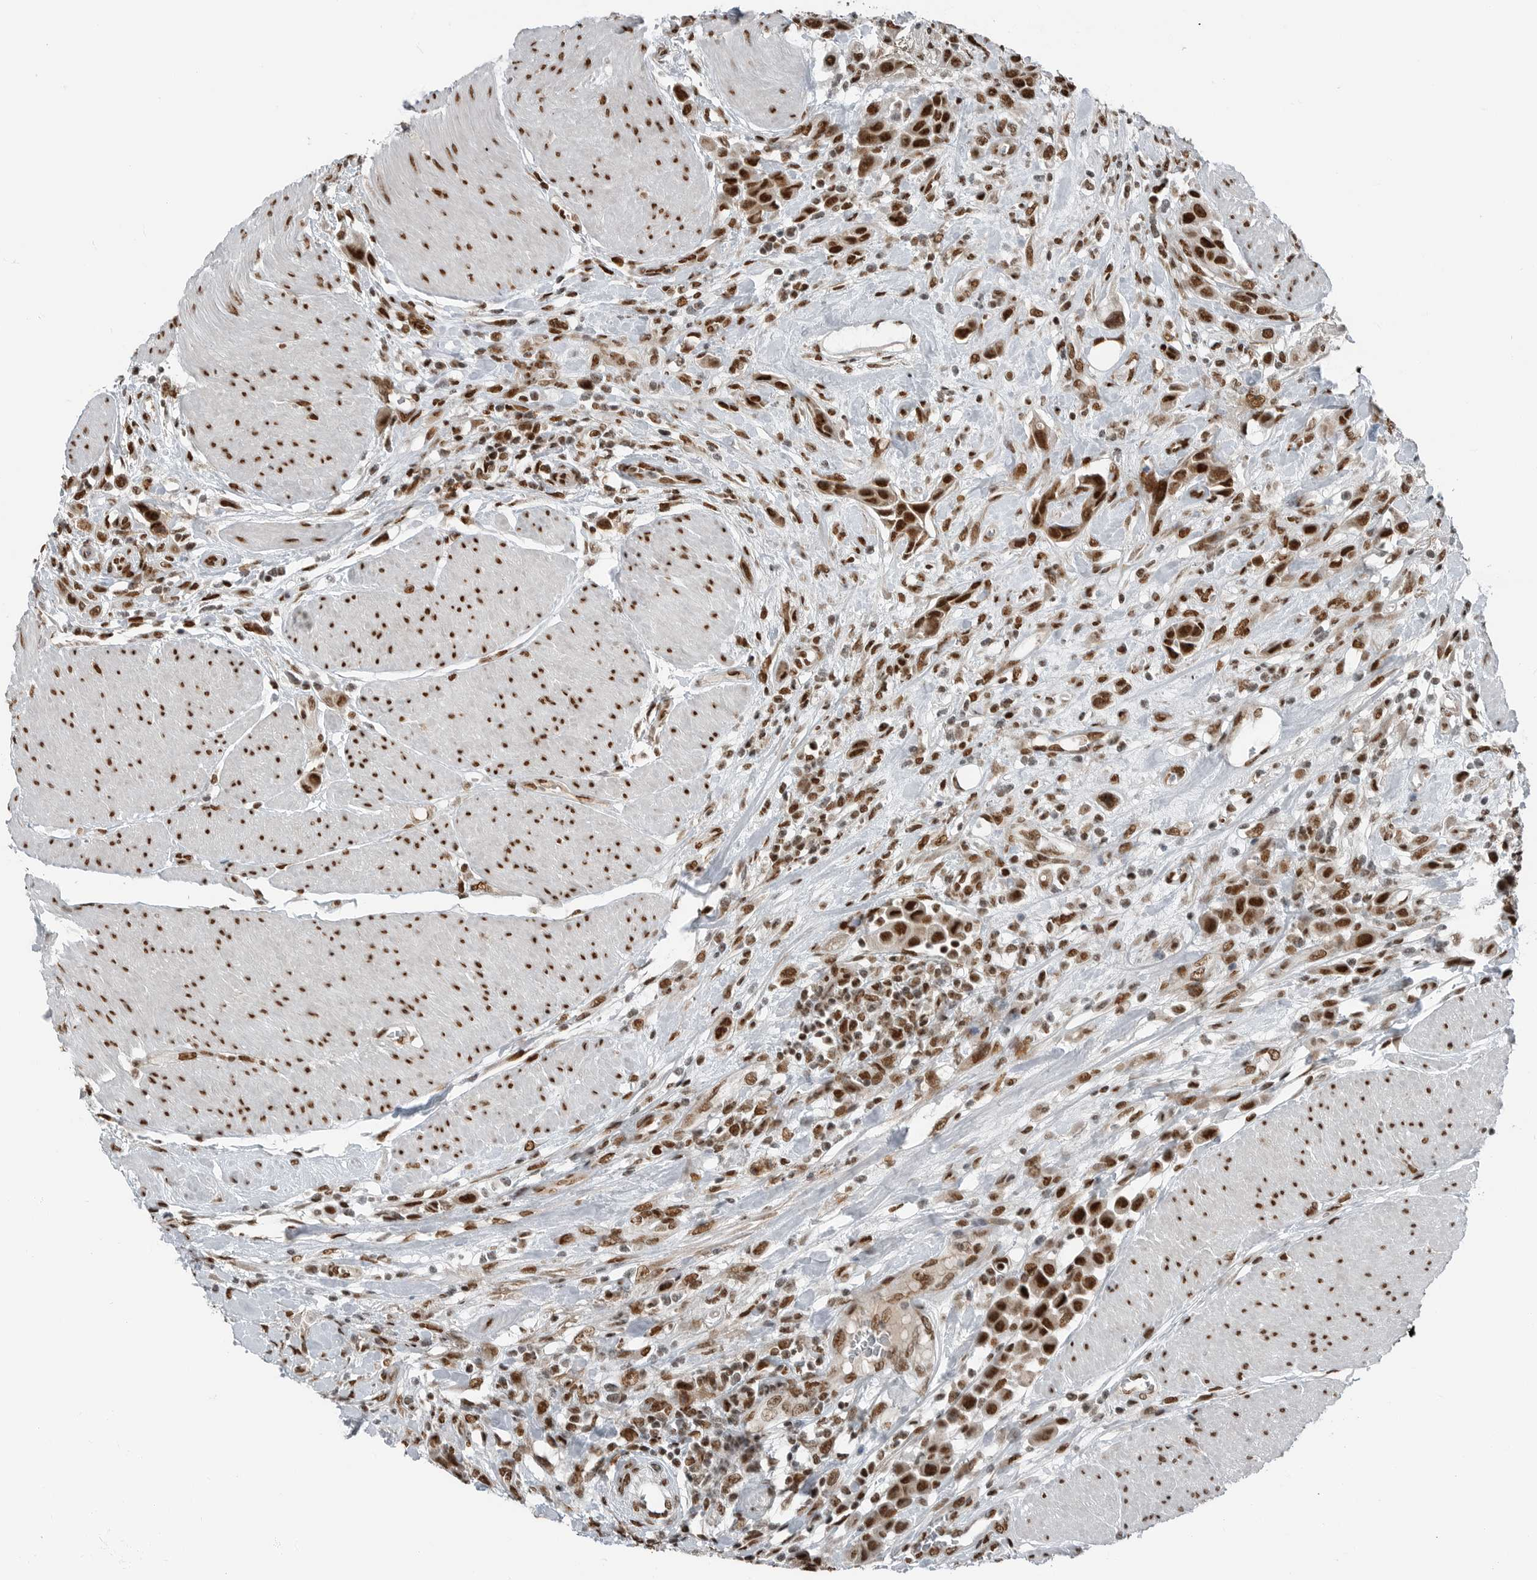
{"staining": {"intensity": "strong", "quantity": ">75%", "location": "nuclear"}, "tissue": "urothelial cancer", "cell_type": "Tumor cells", "image_type": "cancer", "snomed": [{"axis": "morphology", "description": "Urothelial carcinoma, High grade"}, {"axis": "topography", "description": "Urinary bladder"}], "caption": "A brown stain labels strong nuclear expression of a protein in urothelial carcinoma (high-grade) tumor cells.", "gene": "BLZF1", "patient": {"sex": "male", "age": 50}}